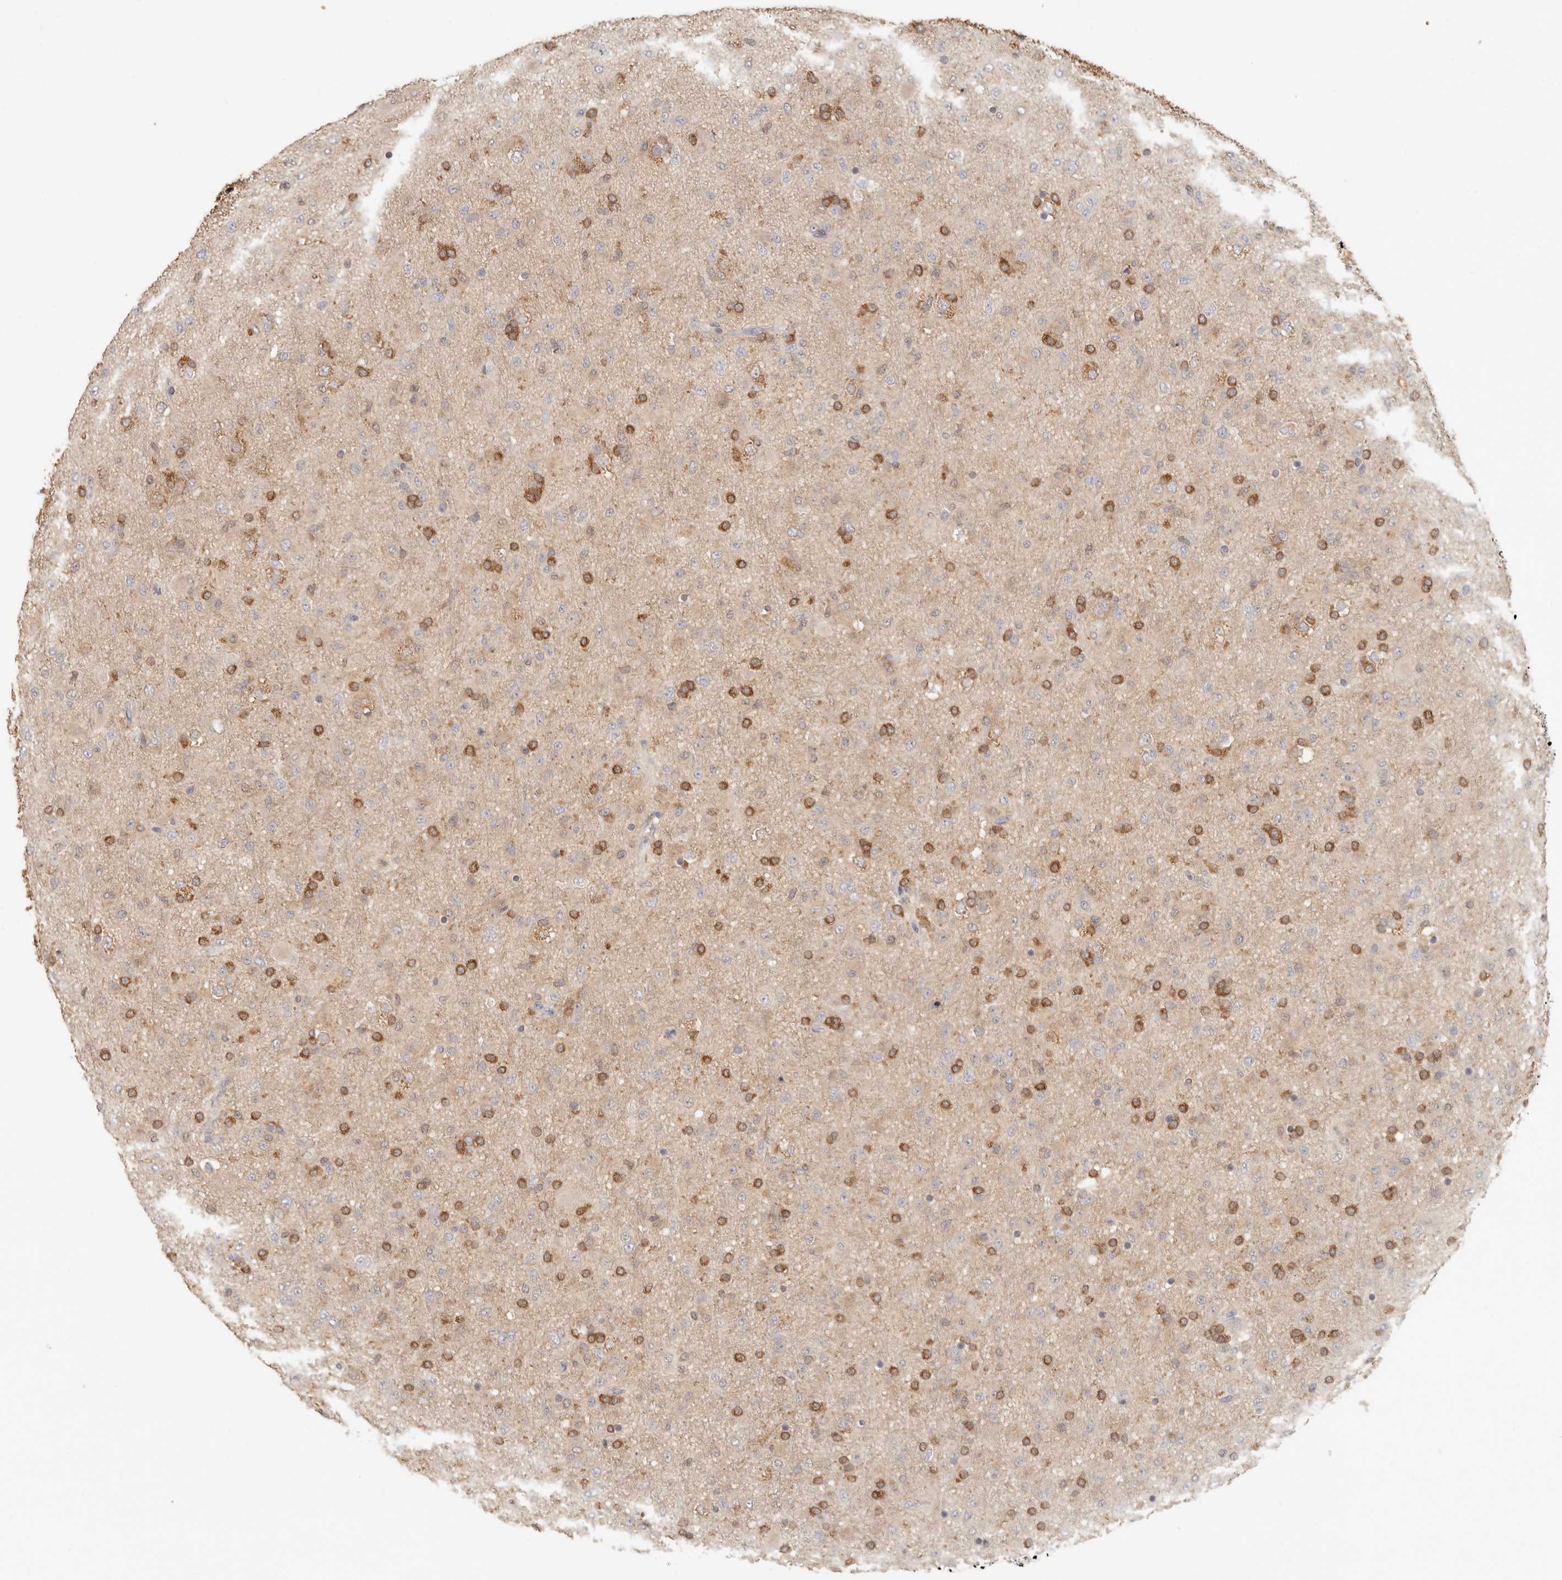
{"staining": {"intensity": "weak", "quantity": "25%-75%", "location": "cytoplasmic/membranous"}, "tissue": "glioma", "cell_type": "Tumor cells", "image_type": "cancer", "snomed": [{"axis": "morphology", "description": "Glioma, malignant, Low grade"}, {"axis": "topography", "description": "Brain"}], "caption": "This photomicrograph shows malignant glioma (low-grade) stained with immunohistochemistry (IHC) to label a protein in brown. The cytoplasmic/membranous of tumor cells show weak positivity for the protein. Nuclei are counter-stained blue.", "gene": "CSK", "patient": {"sex": "male", "age": 65}}